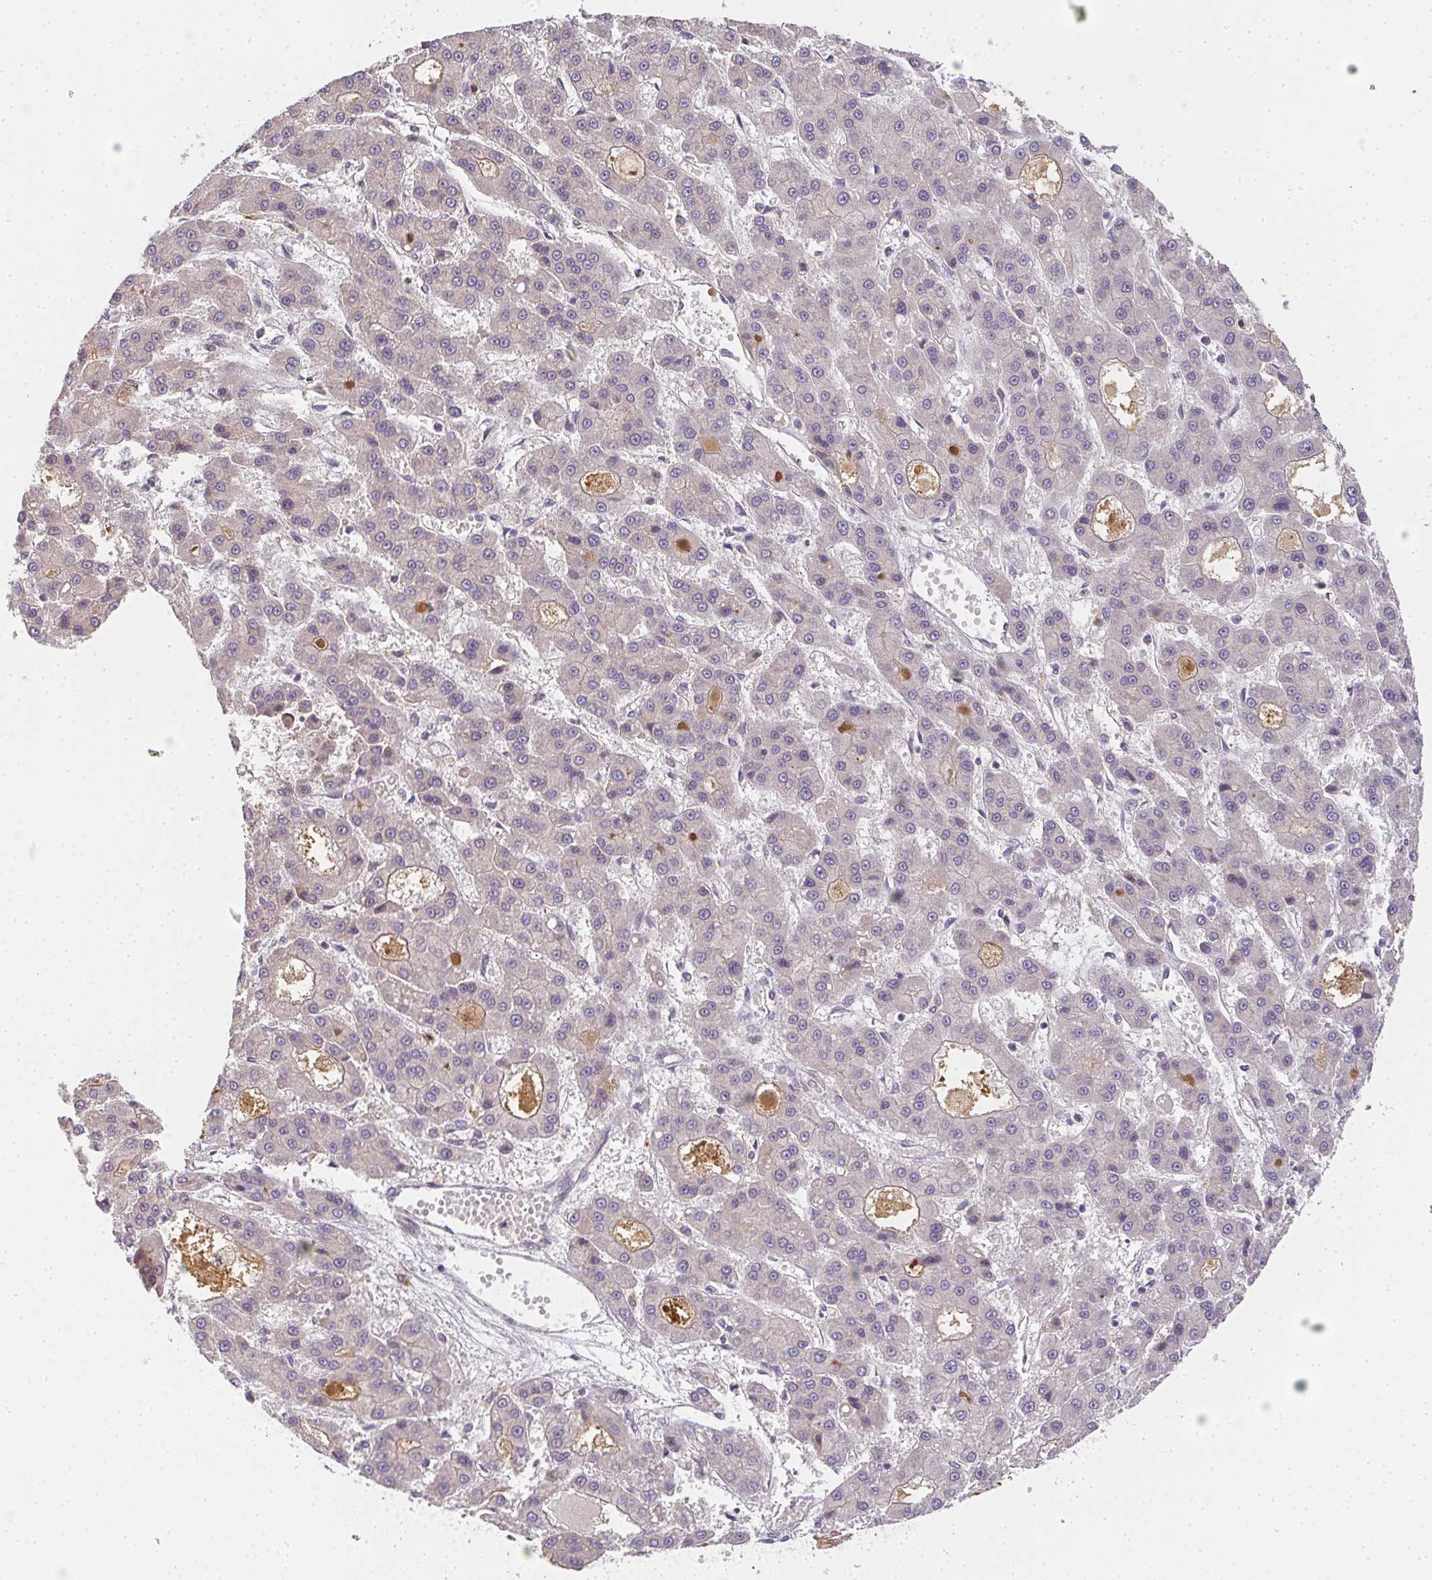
{"staining": {"intensity": "negative", "quantity": "none", "location": "none"}, "tissue": "liver cancer", "cell_type": "Tumor cells", "image_type": "cancer", "snomed": [{"axis": "morphology", "description": "Carcinoma, Hepatocellular, NOS"}, {"axis": "topography", "description": "Liver"}], "caption": "IHC of liver hepatocellular carcinoma demonstrates no staining in tumor cells. Brightfield microscopy of immunohistochemistry (IHC) stained with DAB (brown) and hematoxylin (blue), captured at high magnification.", "gene": "SLC35B3", "patient": {"sex": "male", "age": 70}}